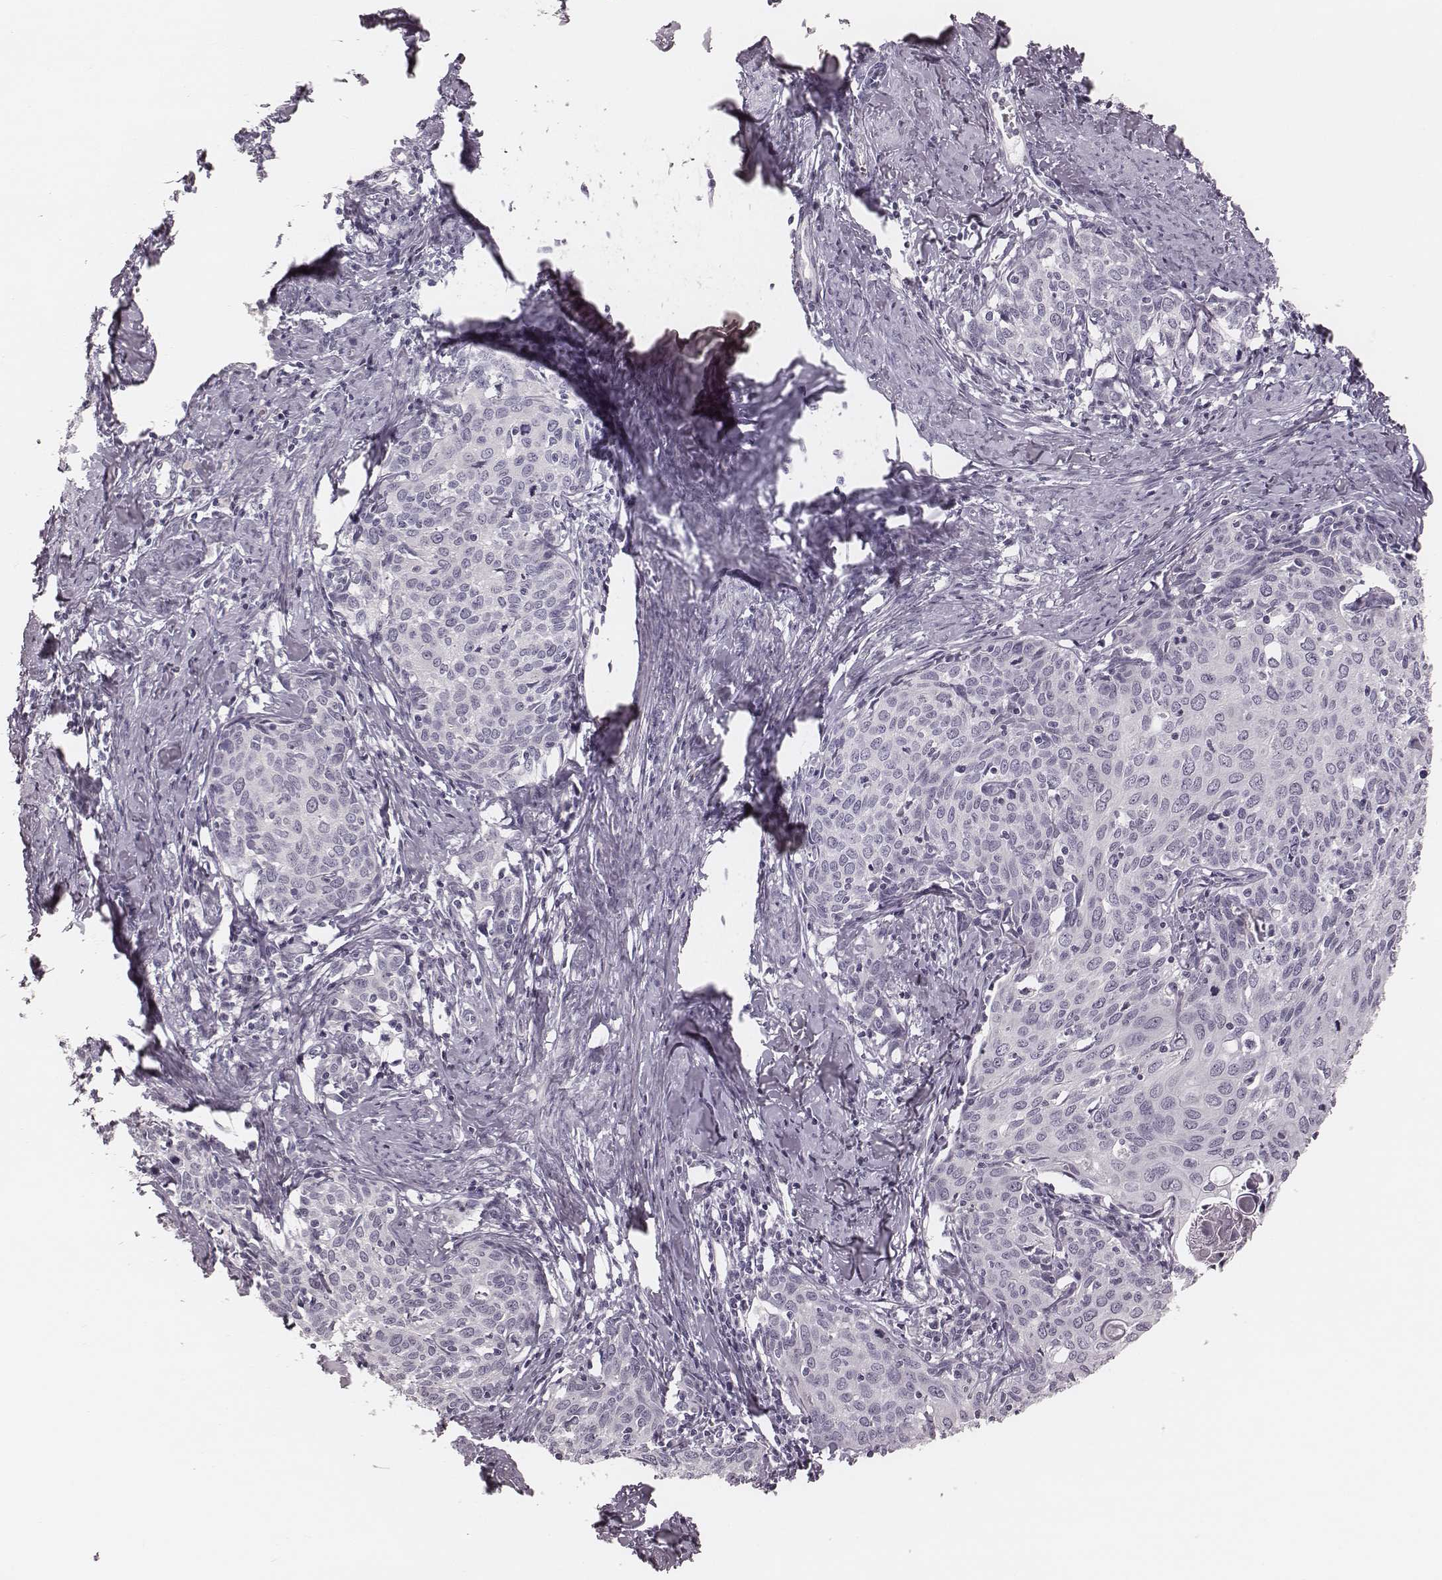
{"staining": {"intensity": "negative", "quantity": "none", "location": "none"}, "tissue": "cervical cancer", "cell_type": "Tumor cells", "image_type": "cancer", "snomed": [{"axis": "morphology", "description": "Squamous cell carcinoma, NOS"}, {"axis": "topography", "description": "Cervix"}], "caption": "Immunohistochemistry (IHC) histopathology image of squamous cell carcinoma (cervical) stained for a protein (brown), which shows no staining in tumor cells.", "gene": "SPA17", "patient": {"sex": "female", "age": 62}}